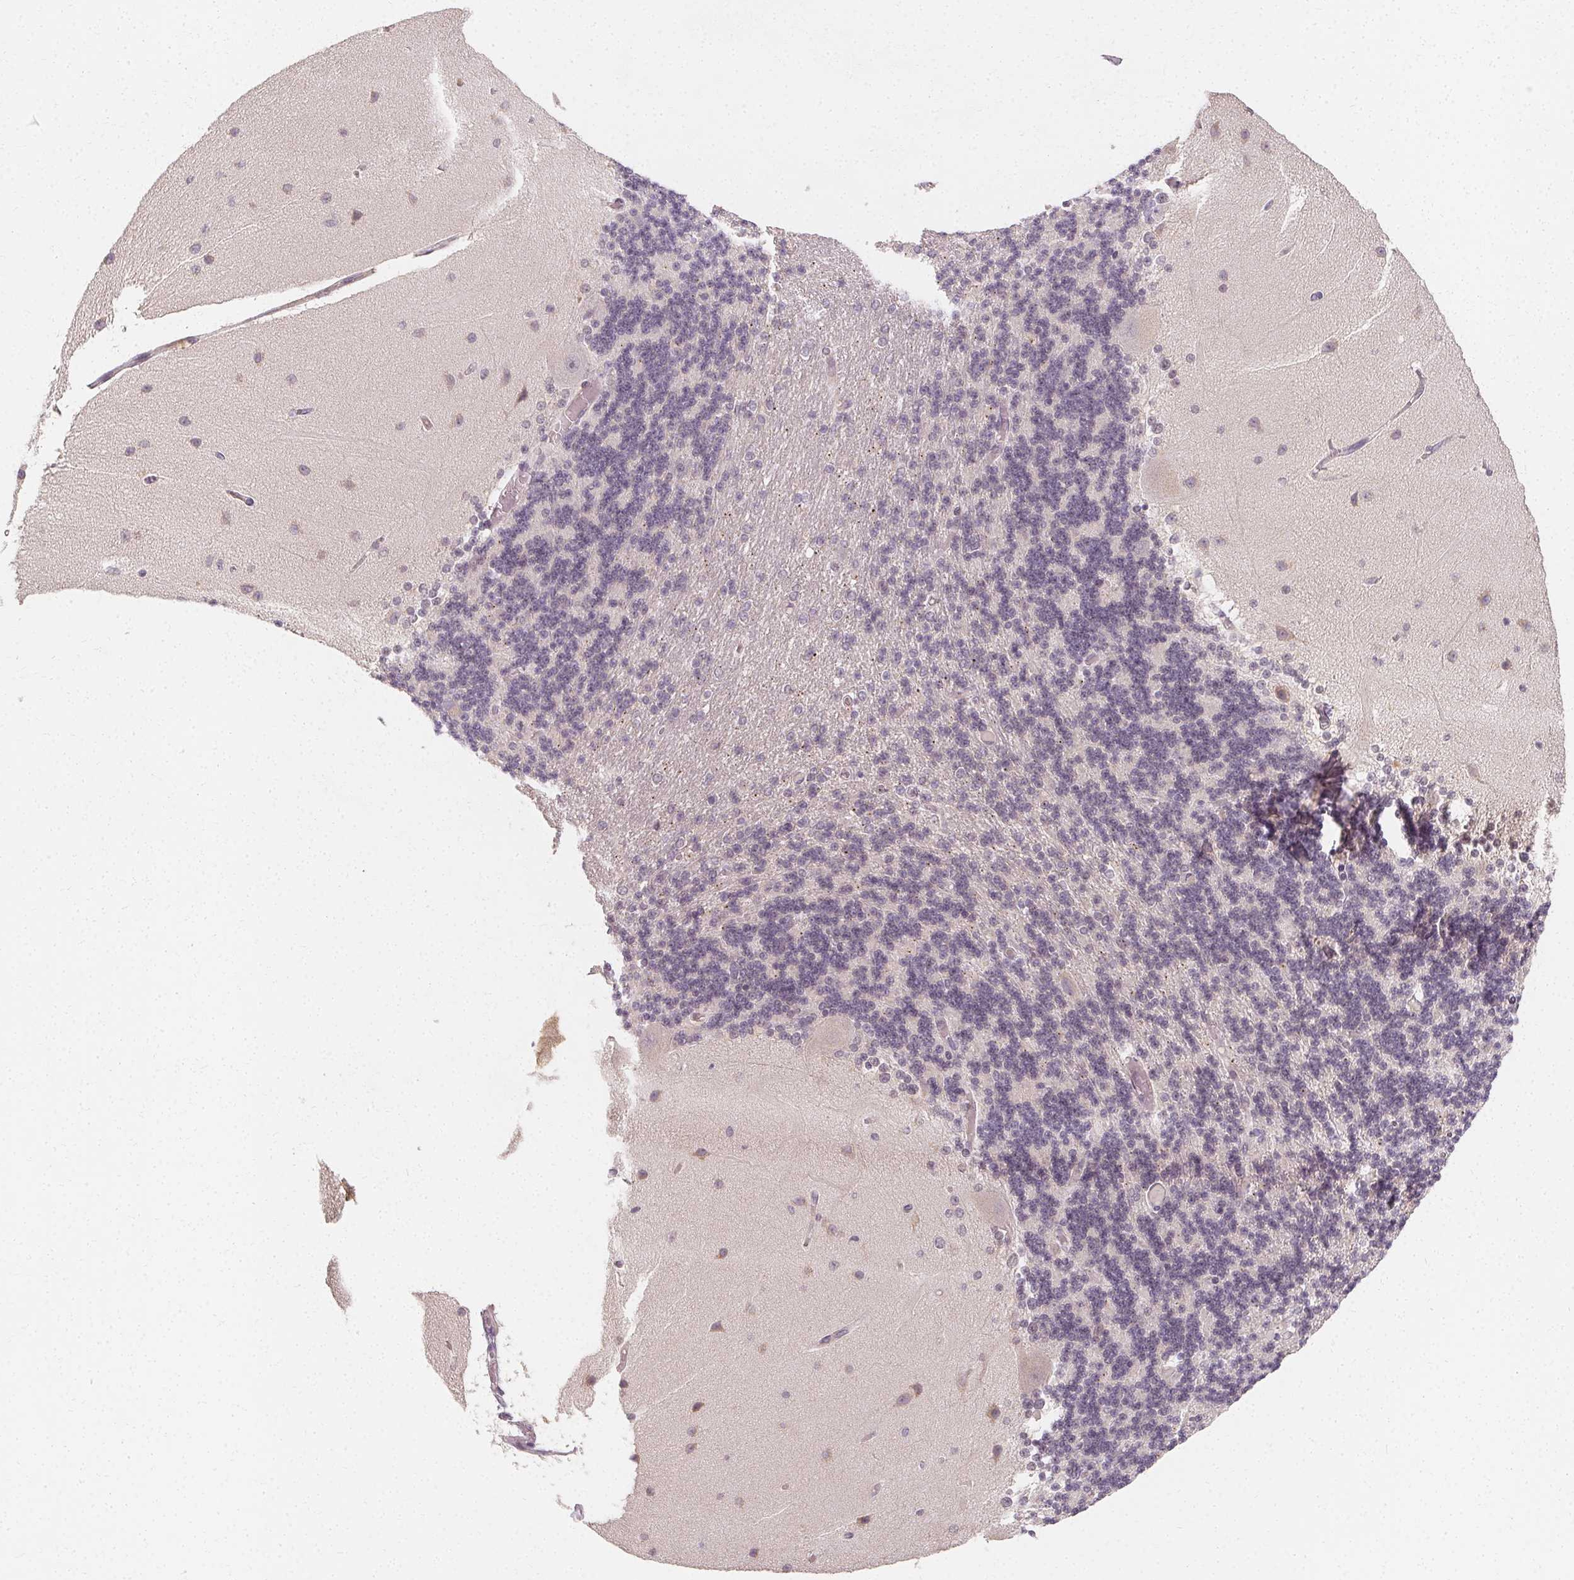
{"staining": {"intensity": "negative", "quantity": "none", "location": "none"}, "tissue": "cerebellum", "cell_type": "Cells in granular layer", "image_type": "normal", "snomed": [{"axis": "morphology", "description": "Normal tissue, NOS"}, {"axis": "topography", "description": "Cerebellum"}], "caption": "Immunohistochemistry photomicrograph of normal cerebellum: cerebellum stained with DAB (3,3'-diaminobenzidine) reveals no significant protein expression in cells in granular layer. (Stains: DAB (3,3'-diaminobenzidine) immunohistochemistry with hematoxylin counter stain, Microscopy: brightfield microscopy at high magnification).", "gene": "CLCNKA", "patient": {"sex": "female", "age": 54}}